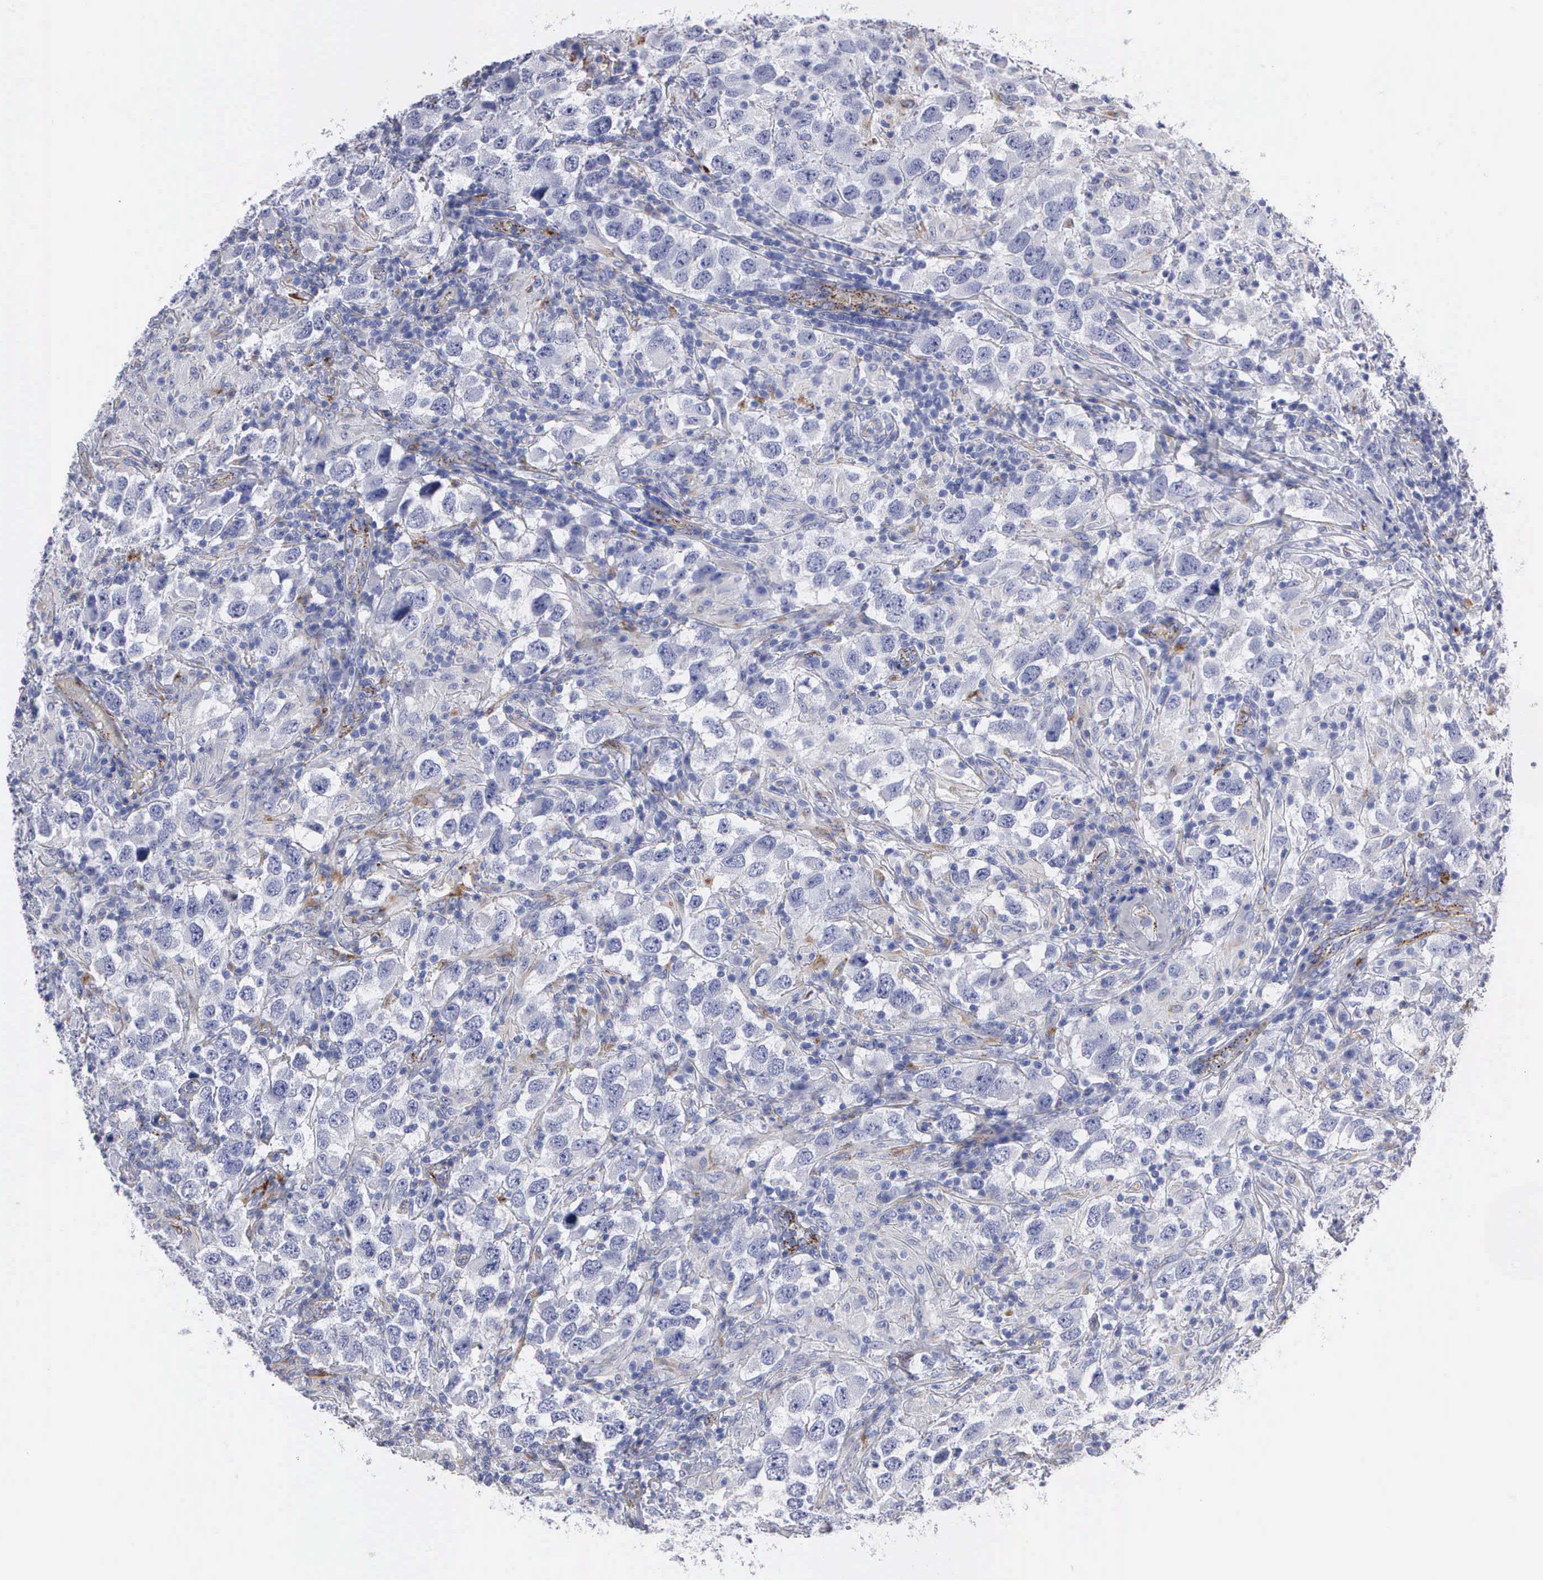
{"staining": {"intensity": "negative", "quantity": "none", "location": "none"}, "tissue": "testis cancer", "cell_type": "Tumor cells", "image_type": "cancer", "snomed": [{"axis": "morphology", "description": "Carcinoma, Embryonal, NOS"}, {"axis": "topography", "description": "Testis"}], "caption": "Immunohistochemistry (IHC) micrograph of human testis cancer (embryonal carcinoma) stained for a protein (brown), which reveals no expression in tumor cells.", "gene": "CTSL", "patient": {"sex": "male", "age": 21}}